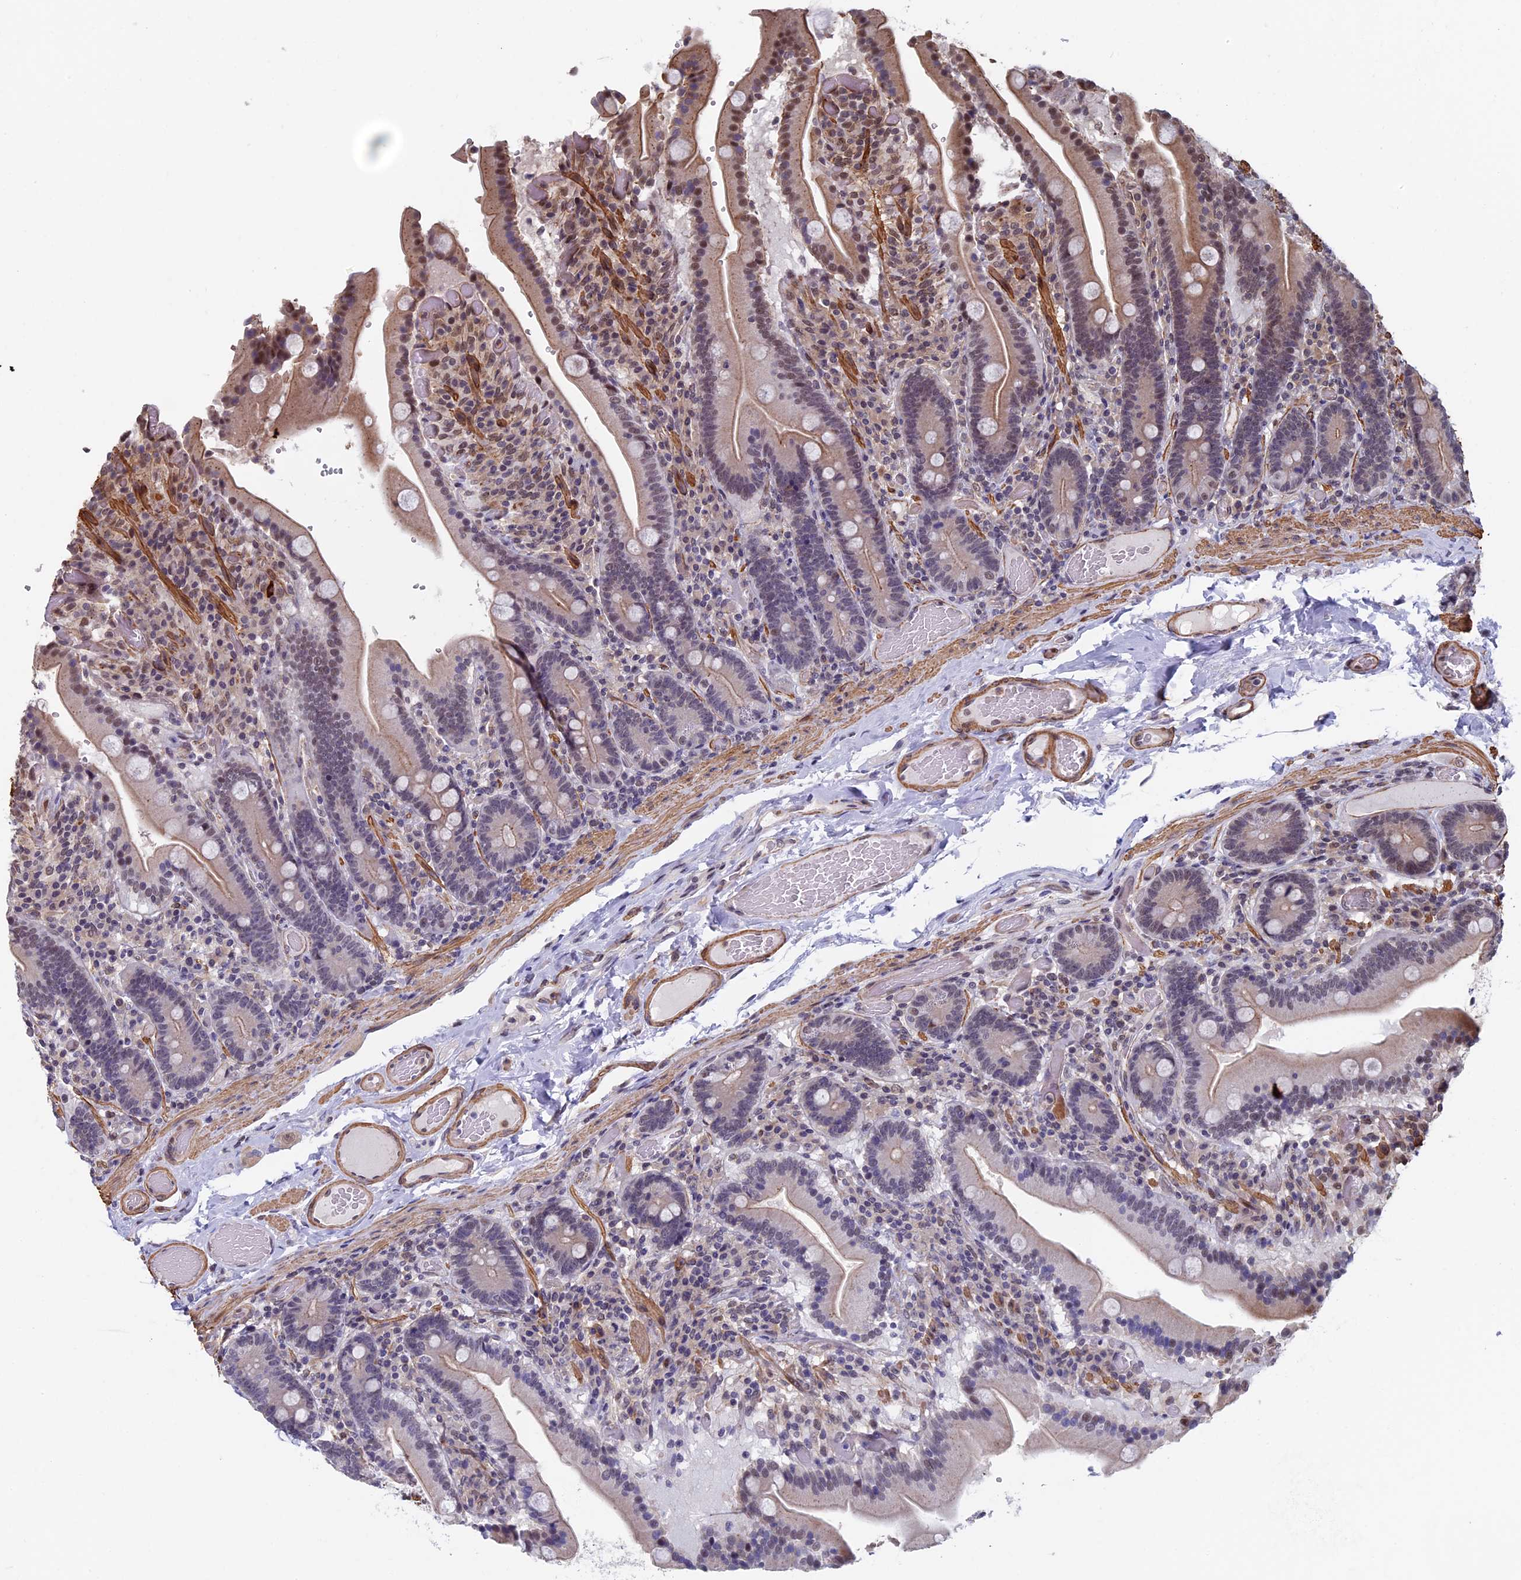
{"staining": {"intensity": "moderate", "quantity": "<25%", "location": "cytoplasmic/membranous,nuclear"}, "tissue": "duodenum", "cell_type": "Glandular cells", "image_type": "normal", "snomed": [{"axis": "morphology", "description": "Normal tissue, NOS"}, {"axis": "topography", "description": "Duodenum"}], "caption": "Normal duodenum exhibits moderate cytoplasmic/membranous,nuclear expression in approximately <25% of glandular cells, visualized by immunohistochemistry.", "gene": "CTDP1", "patient": {"sex": "female", "age": 62}}